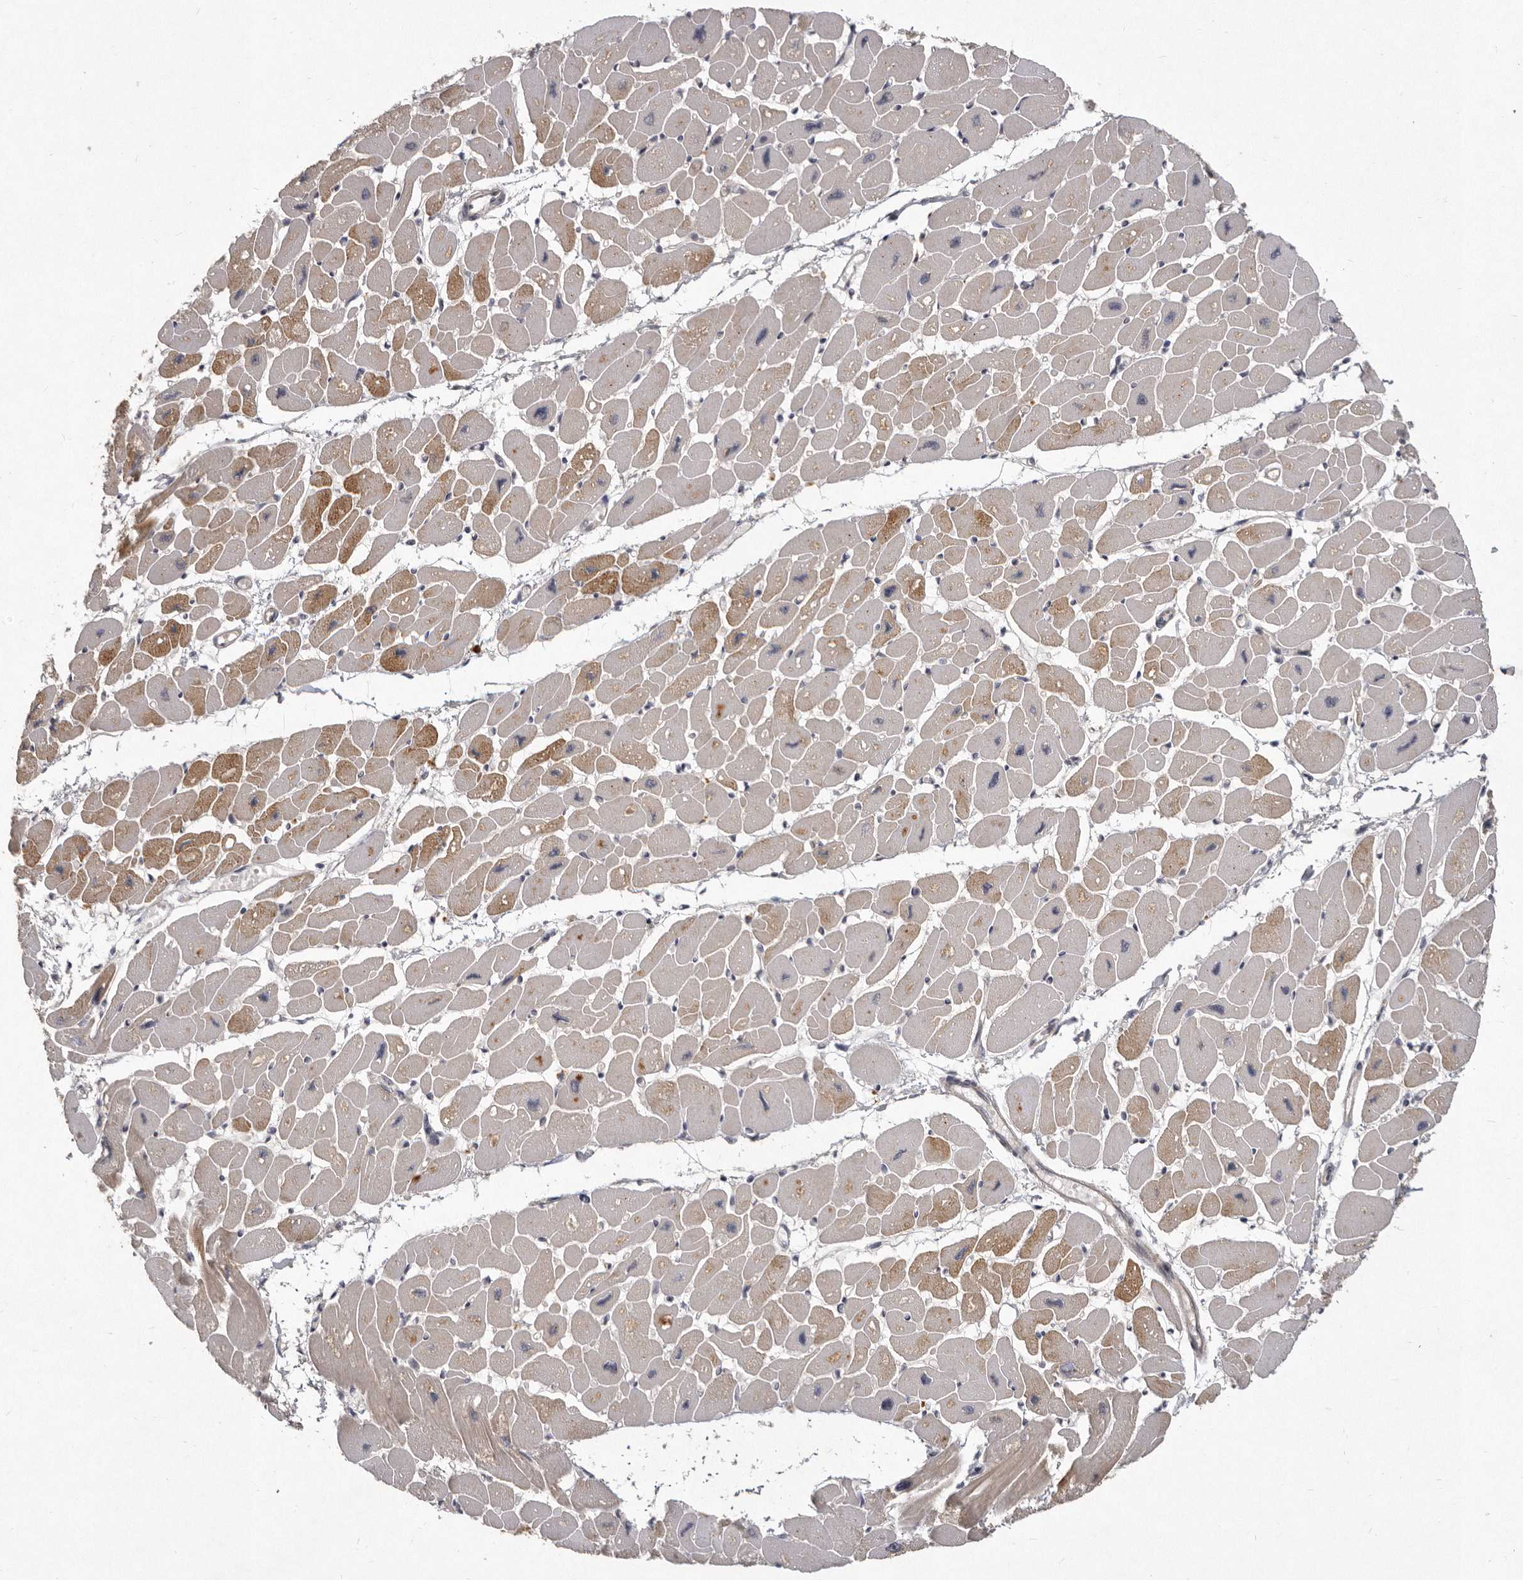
{"staining": {"intensity": "moderate", "quantity": ">75%", "location": "cytoplasmic/membranous"}, "tissue": "heart muscle", "cell_type": "Cardiomyocytes", "image_type": "normal", "snomed": [{"axis": "morphology", "description": "Normal tissue, NOS"}, {"axis": "topography", "description": "Heart"}], "caption": "Protein staining reveals moderate cytoplasmic/membranous positivity in about >75% of cardiomyocytes in normal heart muscle. Nuclei are stained in blue.", "gene": "SLC22A1", "patient": {"sex": "female", "age": 54}}